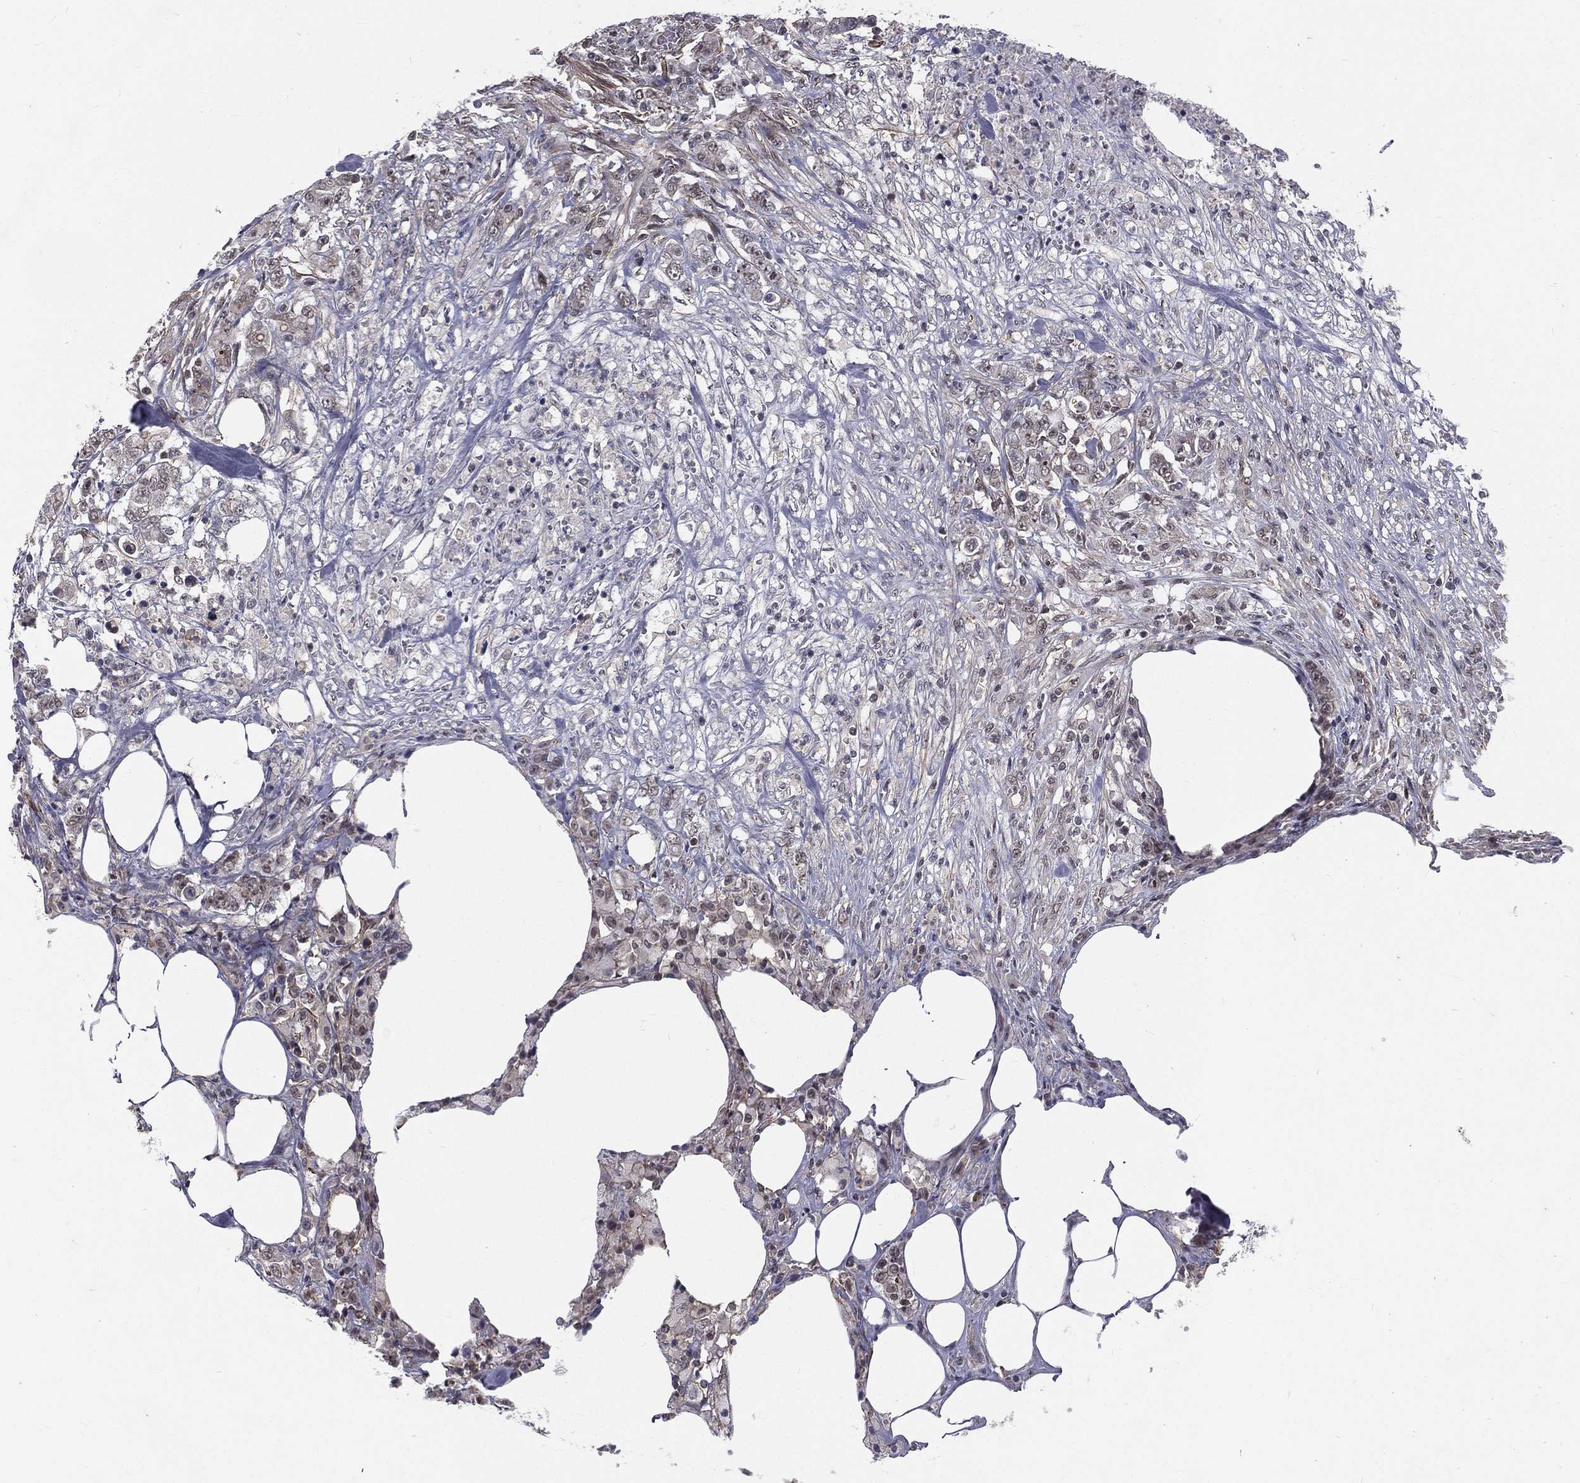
{"staining": {"intensity": "moderate", "quantity": "<25%", "location": "cytoplasmic/membranous,nuclear"}, "tissue": "colorectal cancer", "cell_type": "Tumor cells", "image_type": "cancer", "snomed": [{"axis": "morphology", "description": "Adenocarcinoma, NOS"}, {"axis": "topography", "description": "Colon"}], "caption": "IHC (DAB (3,3'-diaminobenzidine)) staining of colorectal cancer reveals moderate cytoplasmic/membranous and nuclear protein staining in approximately <25% of tumor cells.", "gene": "MORC2", "patient": {"sex": "female", "age": 48}}